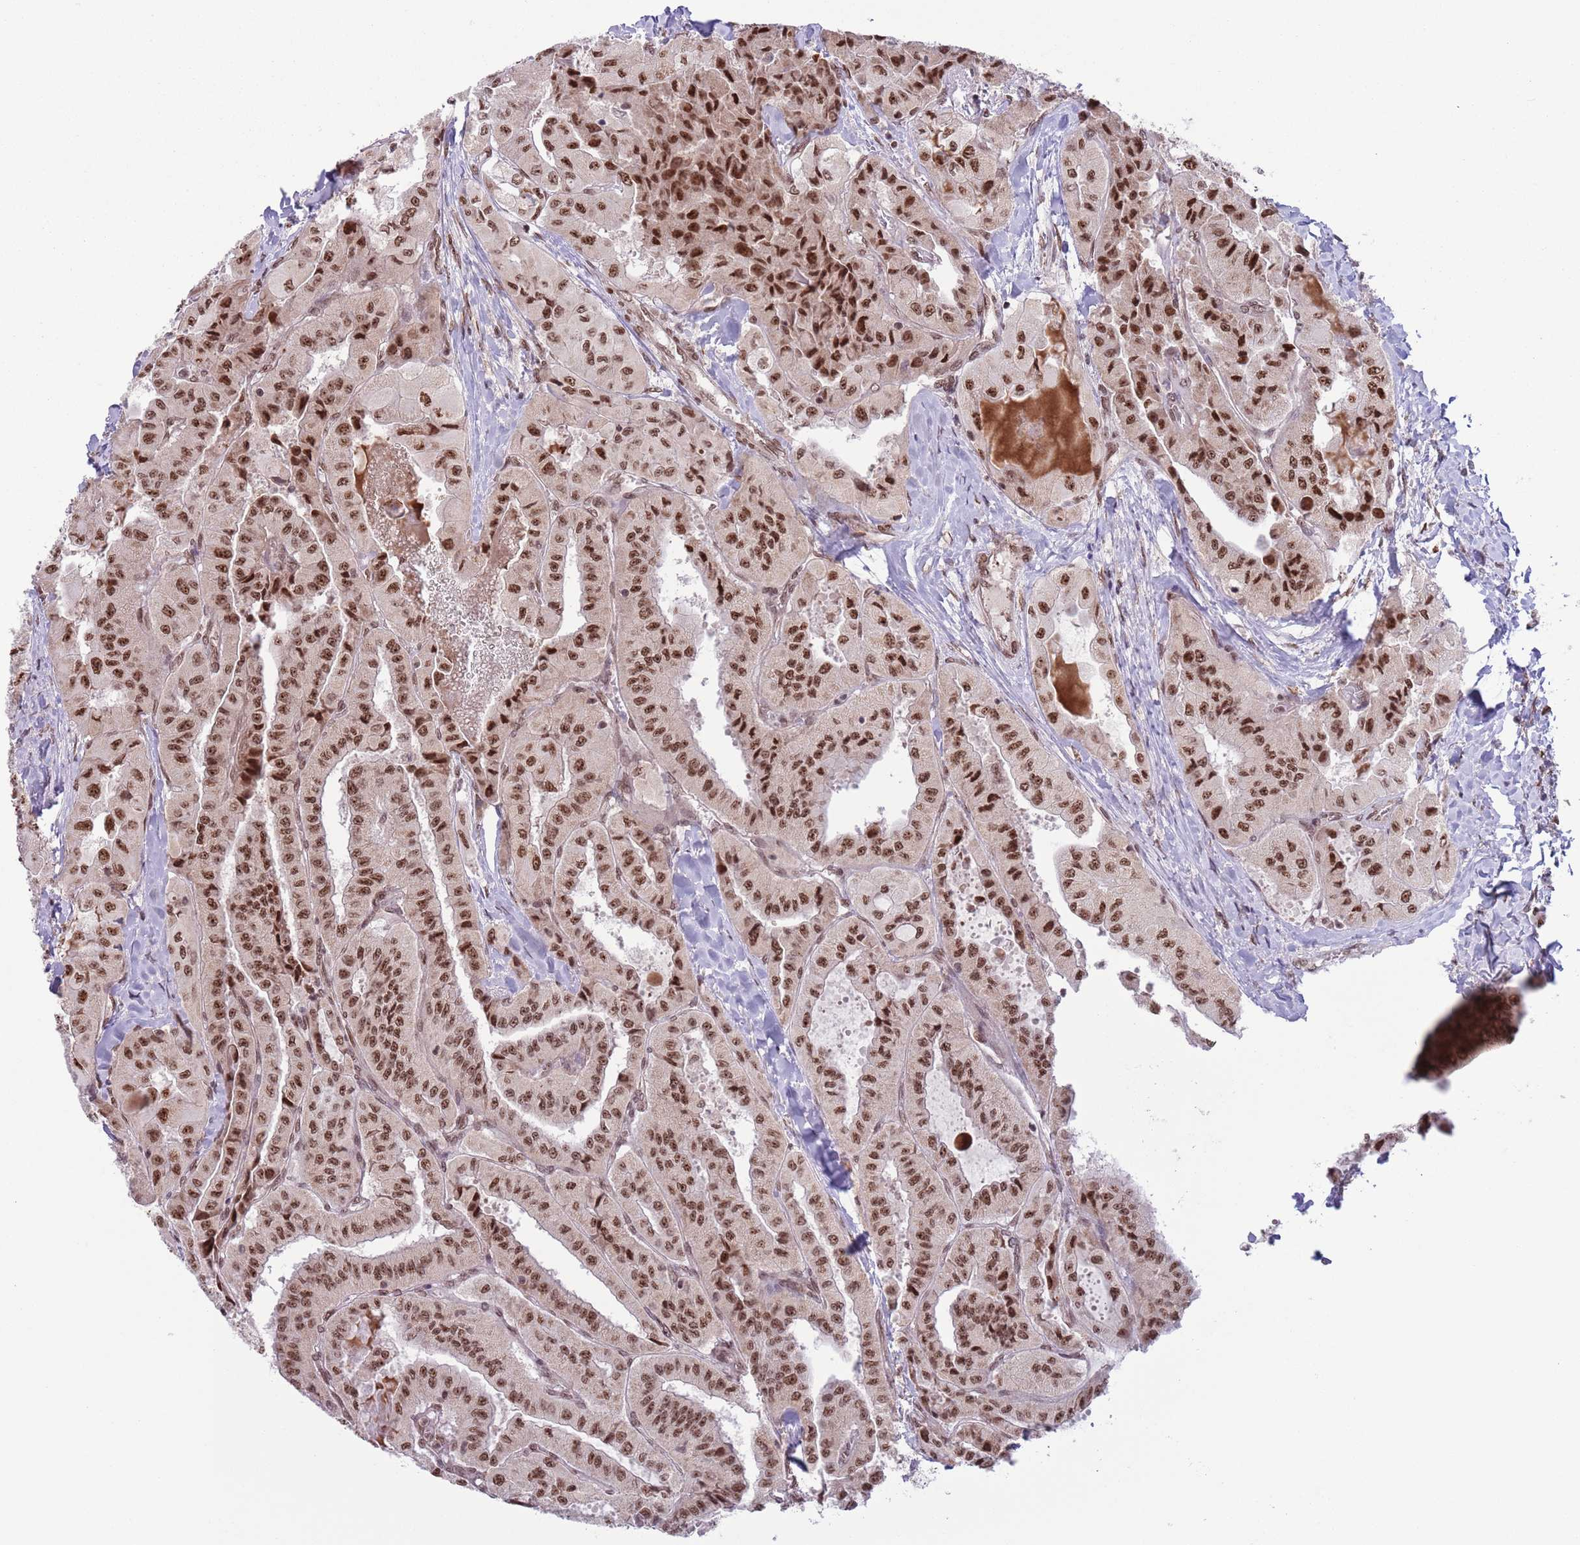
{"staining": {"intensity": "moderate", "quantity": ">75%", "location": "nuclear"}, "tissue": "thyroid cancer", "cell_type": "Tumor cells", "image_type": "cancer", "snomed": [{"axis": "morphology", "description": "Normal tissue, NOS"}, {"axis": "morphology", "description": "Papillary adenocarcinoma, NOS"}, {"axis": "topography", "description": "Thyroid gland"}], "caption": "Immunohistochemistry (DAB) staining of thyroid cancer exhibits moderate nuclear protein expression in about >75% of tumor cells.", "gene": "SIPA1L3", "patient": {"sex": "female", "age": 59}}